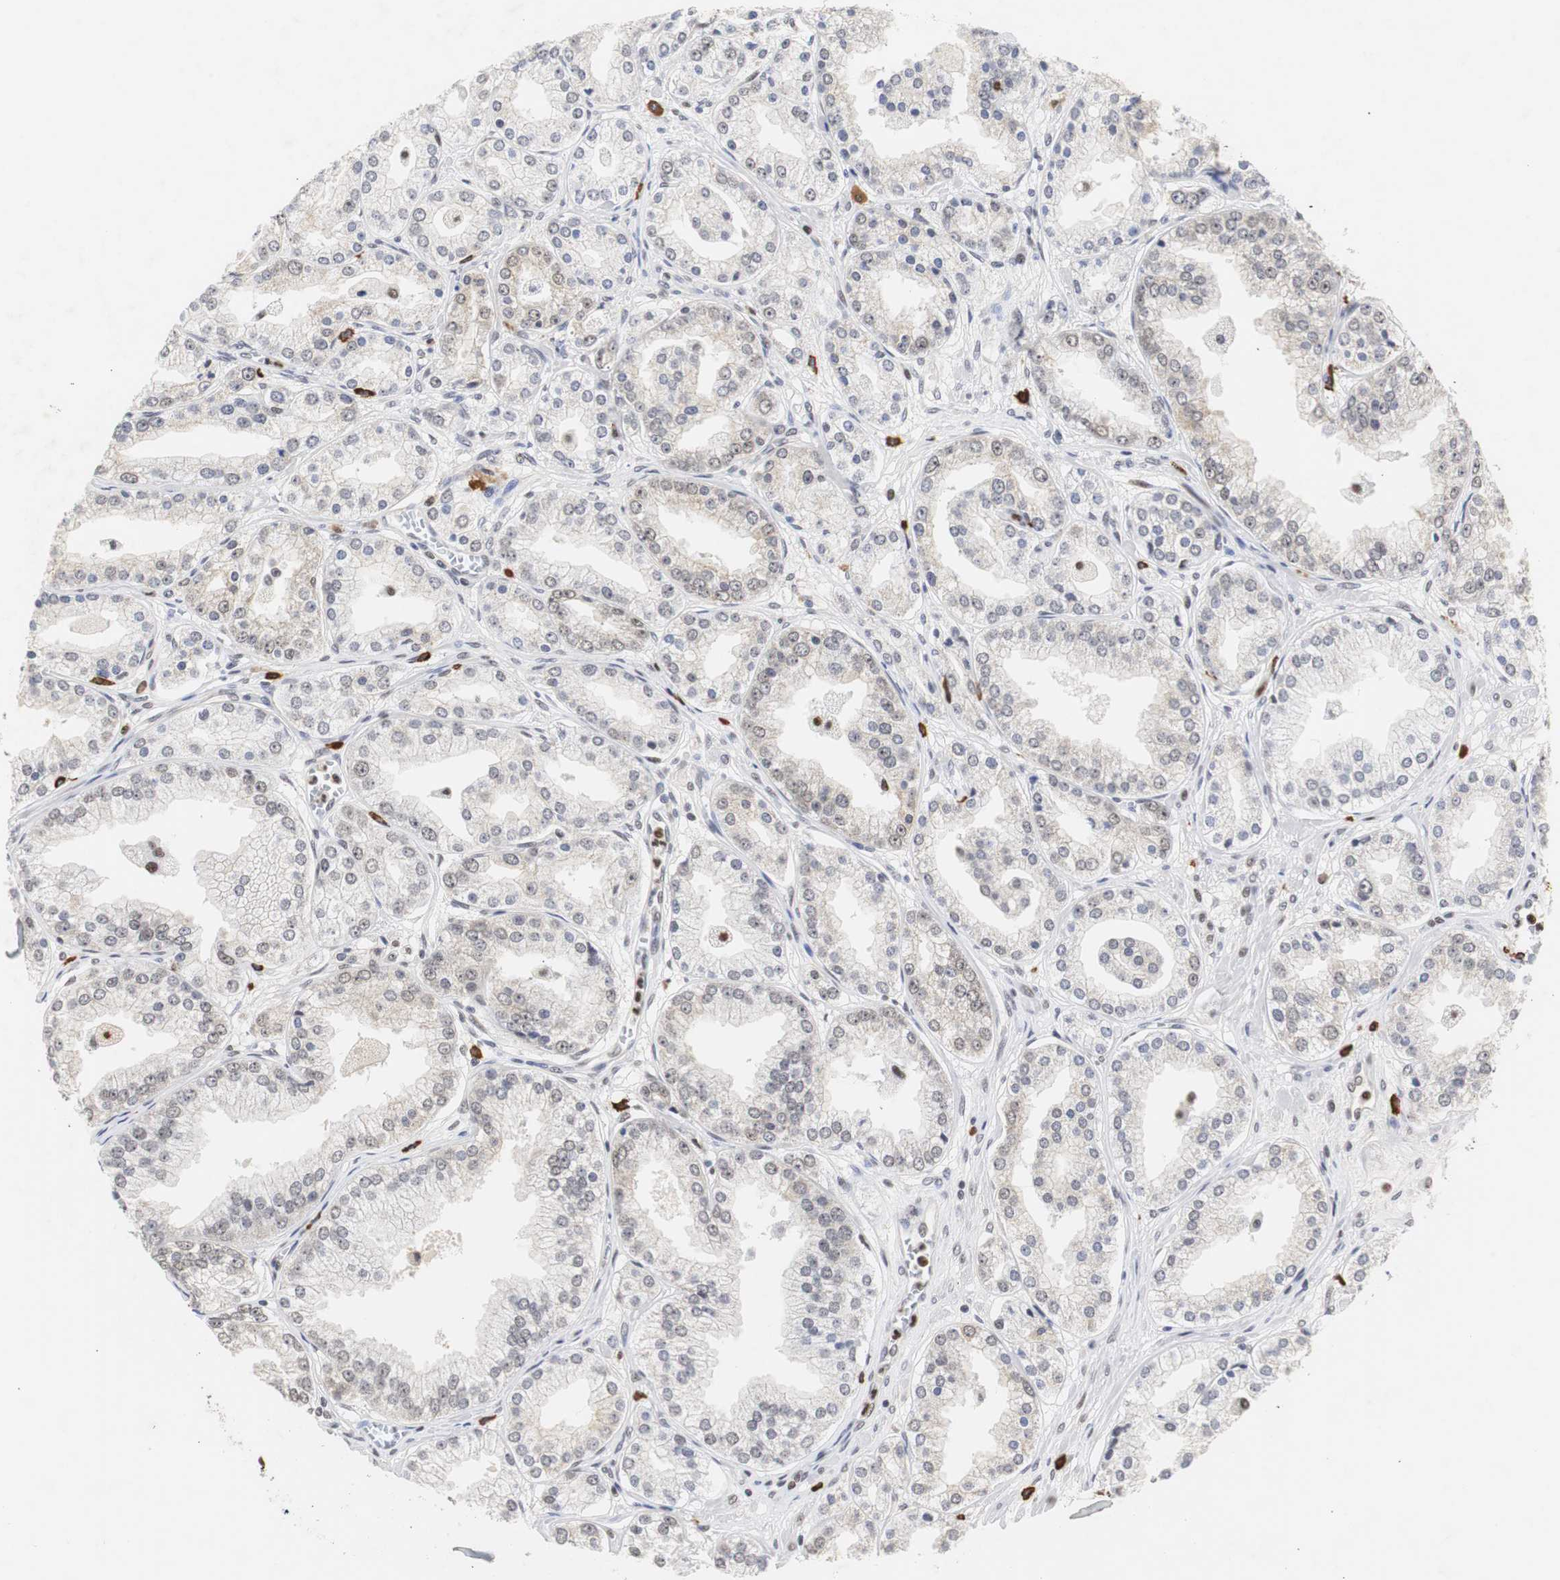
{"staining": {"intensity": "weak", "quantity": "<25%", "location": "cytoplasmic/membranous"}, "tissue": "prostate cancer", "cell_type": "Tumor cells", "image_type": "cancer", "snomed": [{"axis": "morphology", "description": "Adenocarcinoma, High grade"}, {"axis": "topography", "description": "Prostate"}], "caption": "The image demonstrates no significant staining in tumor cells of adenocarcinoma (high-grade) (prostate).", "gene": "ZFC3H1", "patient": {"sex": "male", "age": 61}}